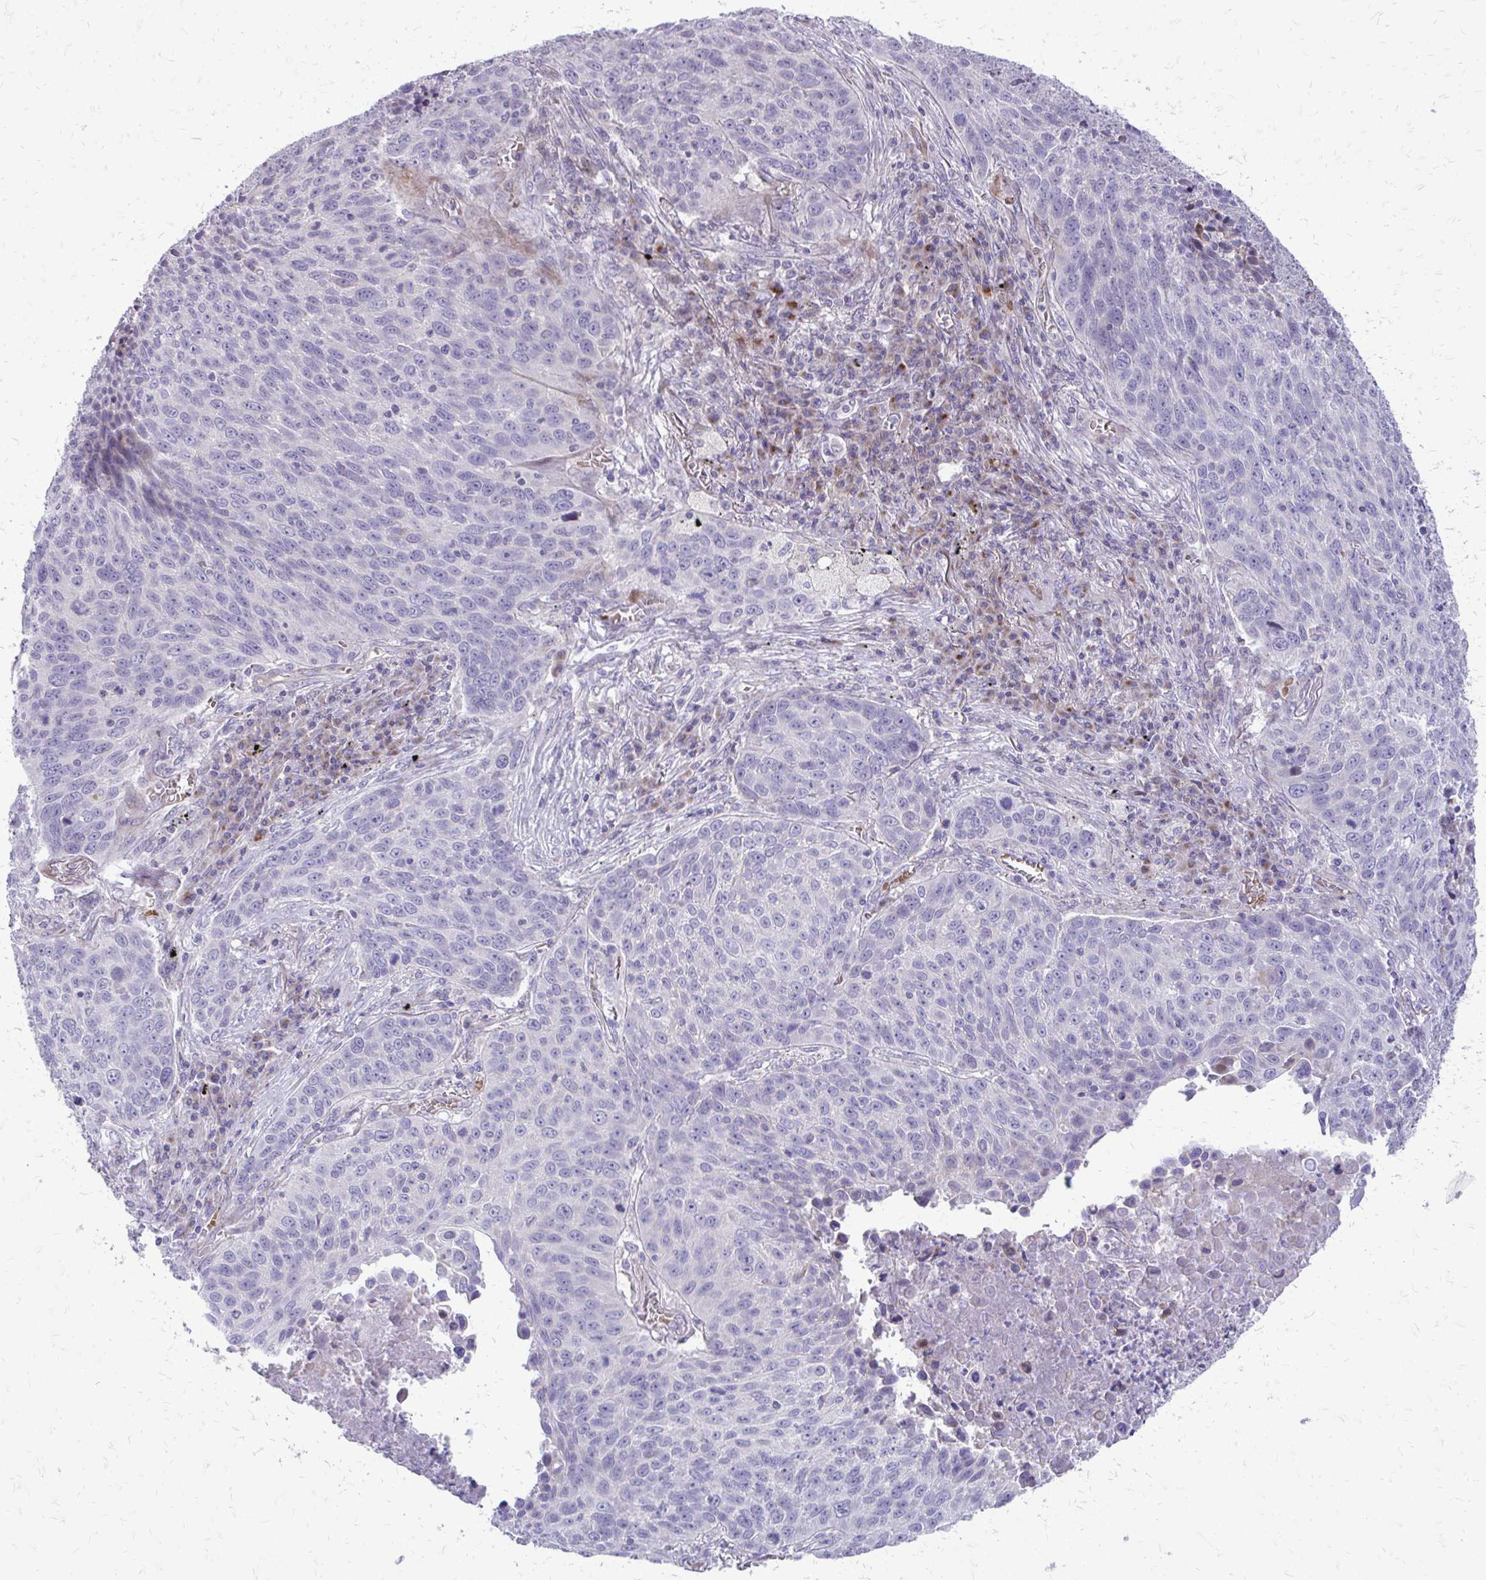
{"staining": {"intensity": "negative", "quantity": "none", "location": "none"}, "tissue": "lung cancer", "cell_type": "Tumor cells", "image_type": "cancer", "snomed": [{"axis": "morphology", "description": "Squamous cell carcinoma, NOS"}, {"axis": "topography", "description": "Lung"}], "caption": "IHC micrograph of neoplastic tissue: squamous cell carcinoma (lung) stained with DAB reveals no significant protein staining in tumor cells.", "gene": "FUNDC2", "patient": {"sex": "male", "age": 78}}